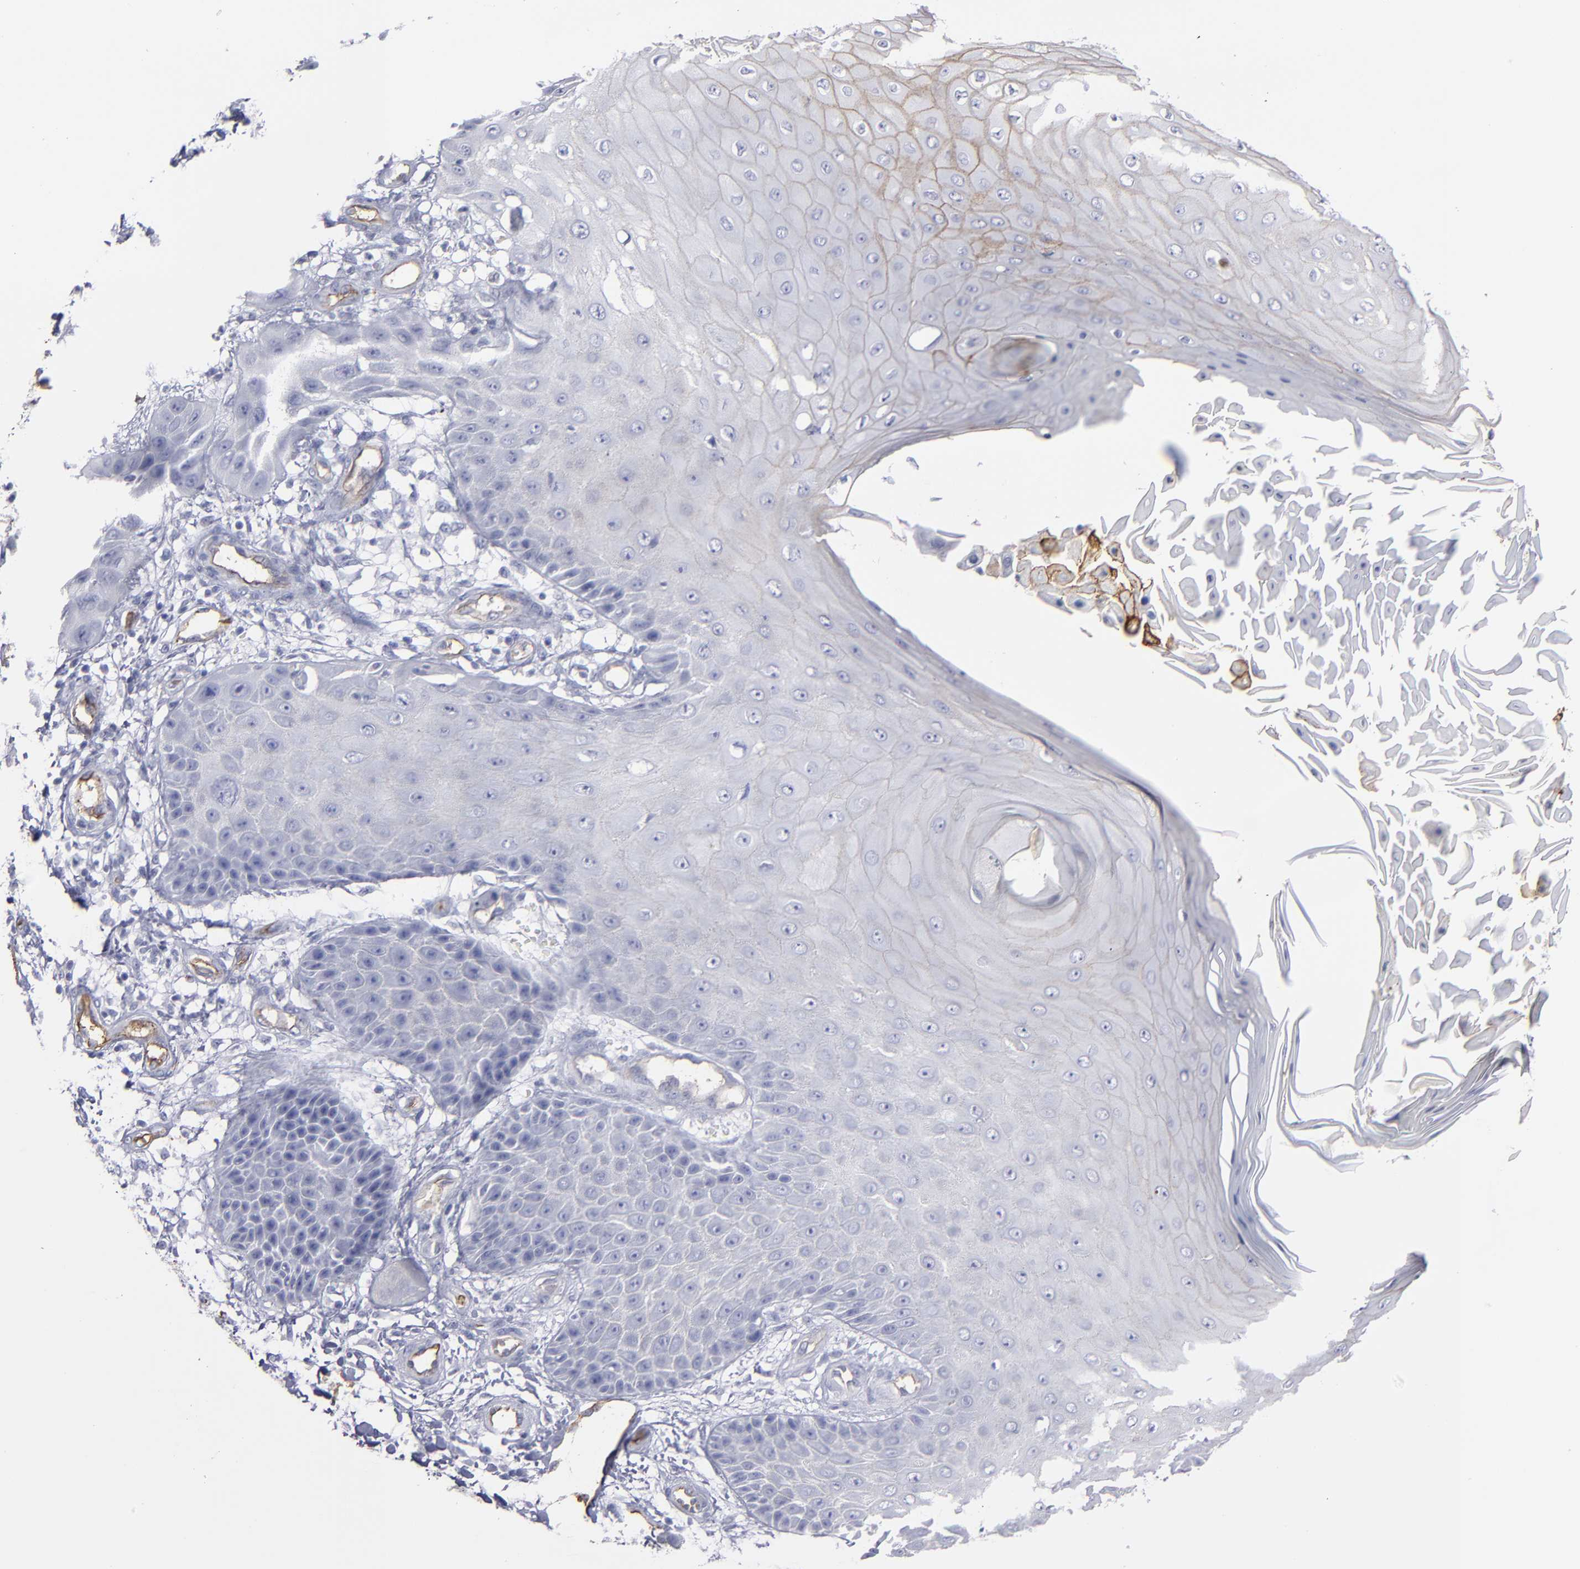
{"staining": {"intensity": "weak", "quantity": "<25%", "location": "cytoplasmic/membranous"}, "tissue": "skin cancer", "cell_type": "Tumor cells", "image_type": "cancer", "snomed": [{"axis": "morphology", "description": "Squamous cell carcinoma, NOS"}, {"axis": "topography", "description": "Skin"}], "caption": "There is no significant staining in tumor cells of skin cancer (squamous cell carcinoma).", "gene": "TM4SF1", "patient": {"sex": "female", "age": 40}}